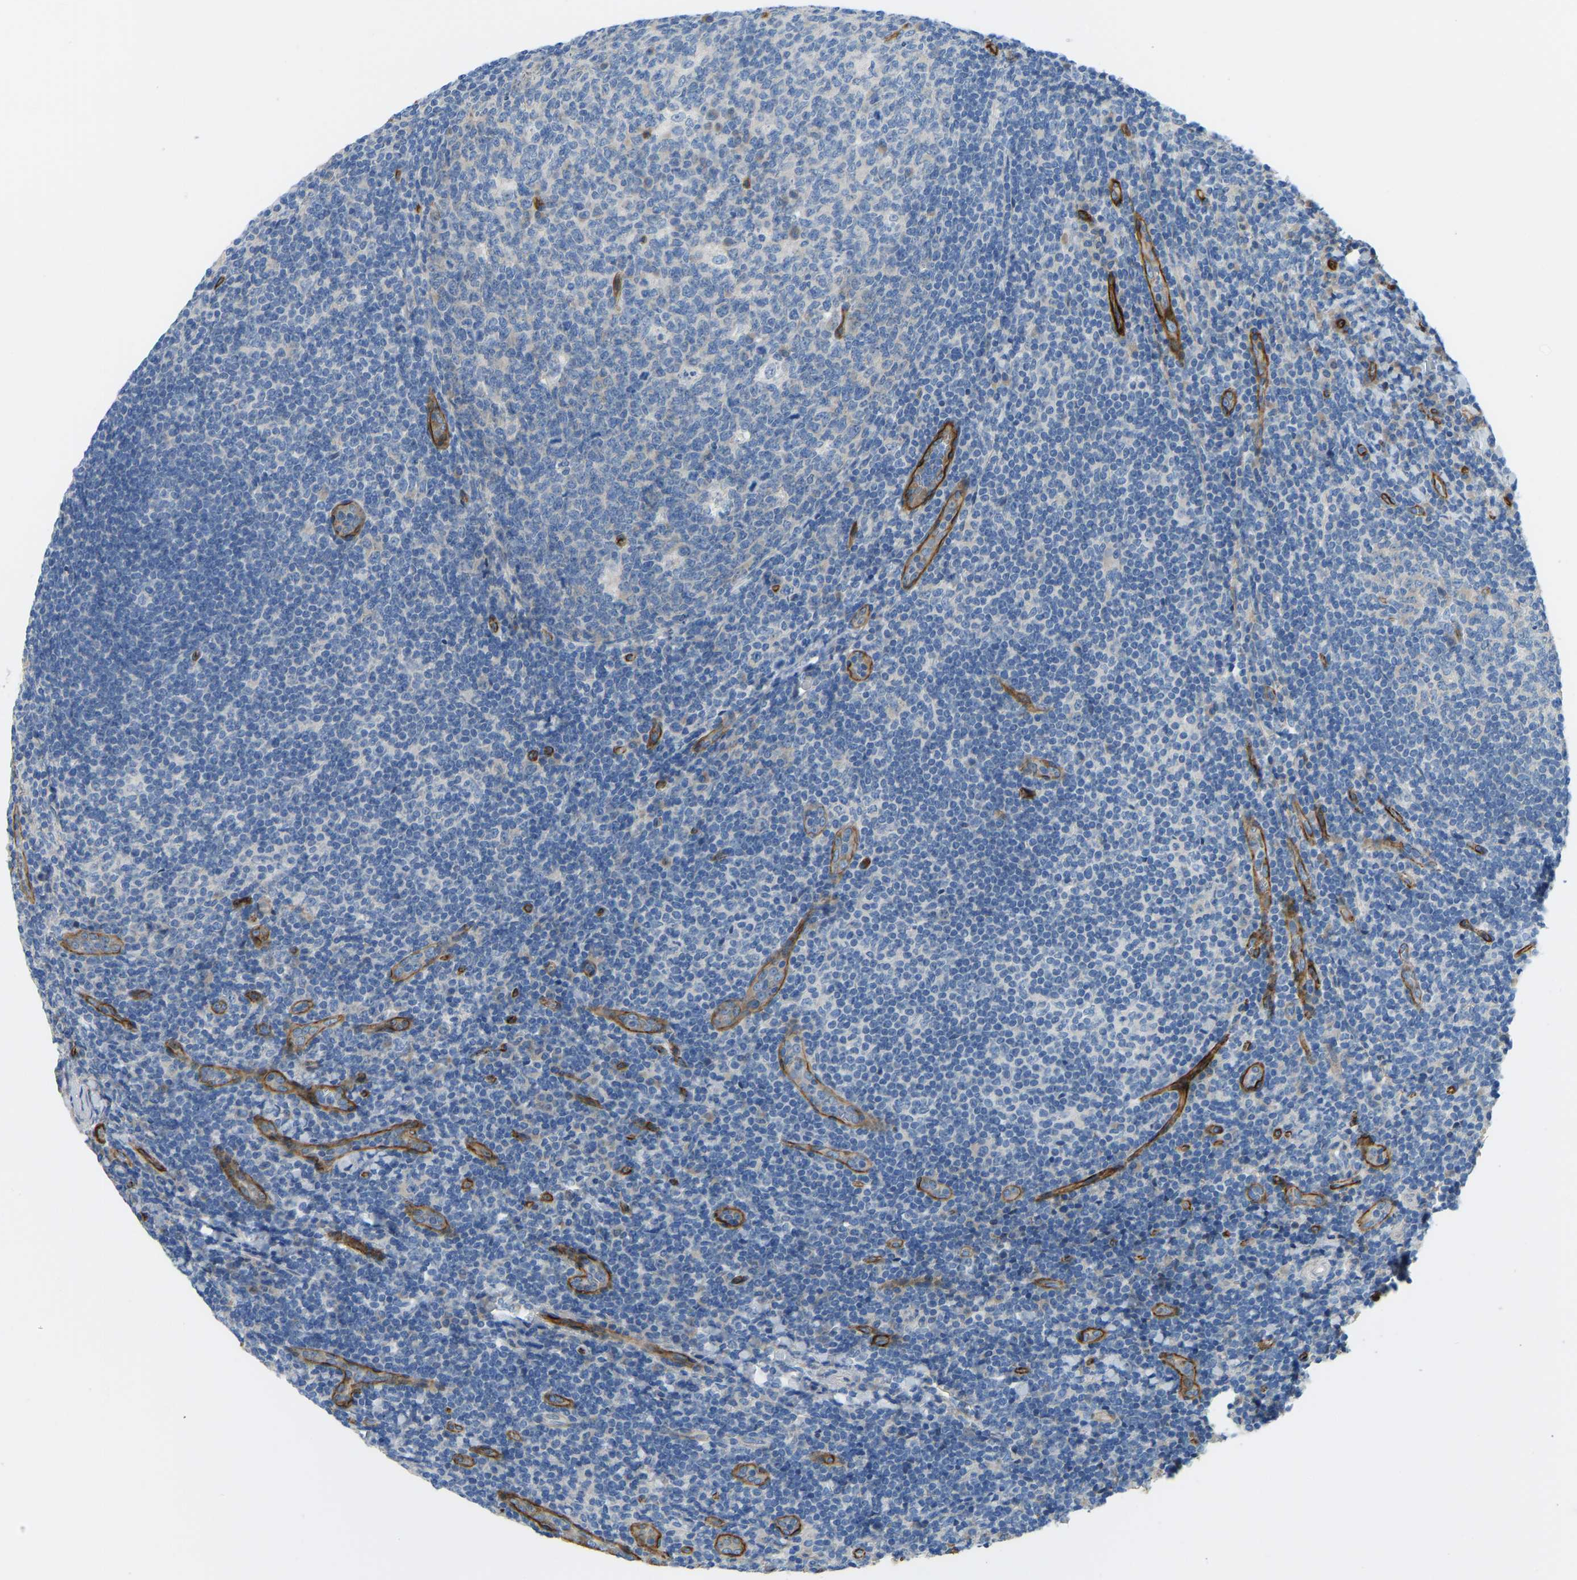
{"staining": {"intensity": "weak", "quantity": "<25%", "location": "cytoplasmic/membranous"}, "tissue": "tonsil", "cell_type": "Germinal center cells", "image_type": "normal", "snomed": [{"axis": "morphology", "description": "Normal tissue, NOS"}, {"axis": "topography", "description": "Tonsil"}], "caption": "The image displays no staining of germinal center cells in normal tonsil.", "gene": "COL15A1", "patient": {"sex": "male", "age": 37}}